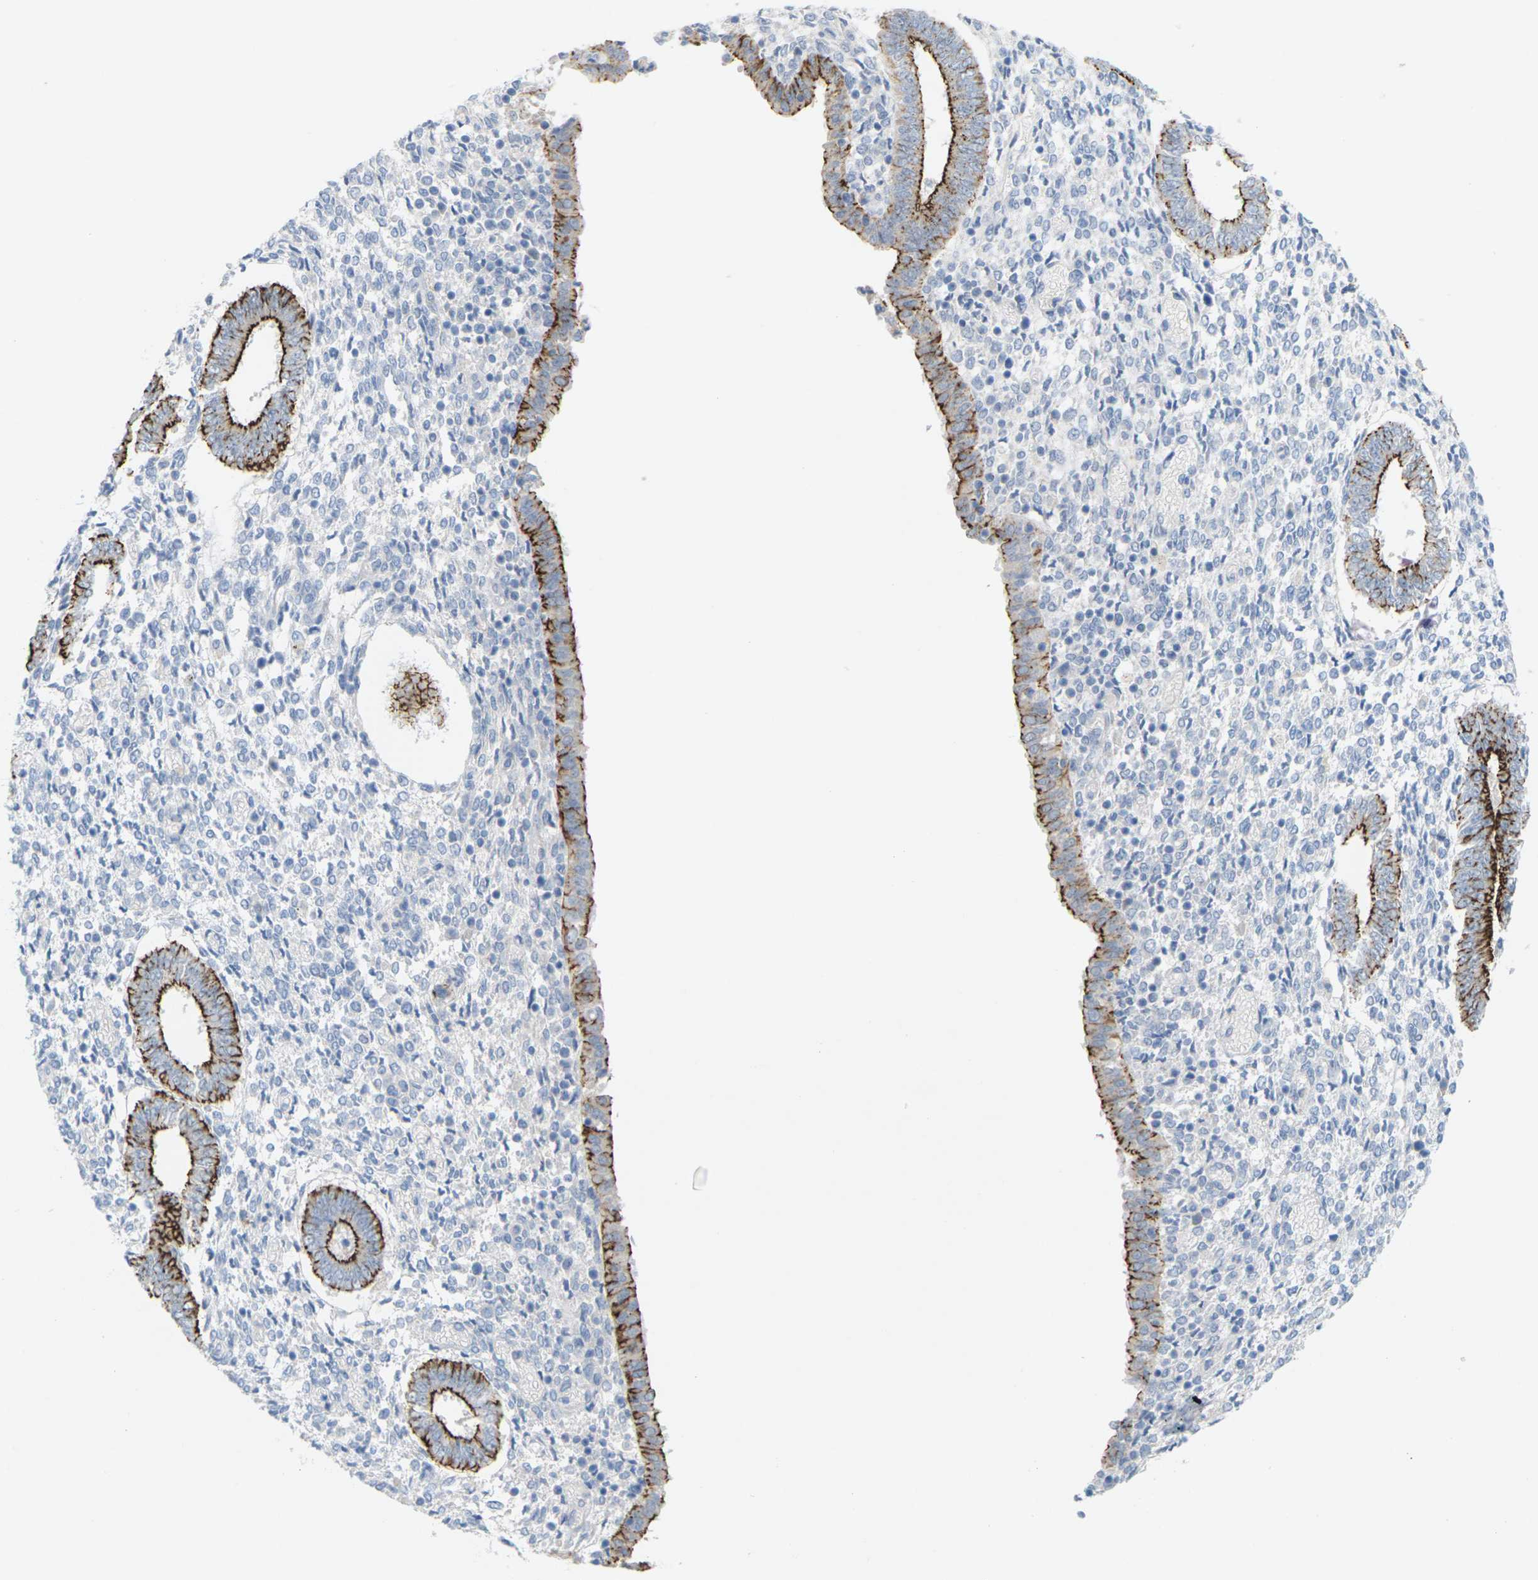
{"staining": {"intensity": "negative", "quantity": "none", "location": "none"}, "tissue": "endometrium", "cell_type": "Cells in endometrial stroma", "image_type": "normal", "snomed": [{"axis": "morphology", "description": "Normal tissue, NOS"}, {"axis": "topography", "description": "Endometrium"}], "caption": "This is a histopathology image of immunohistochemistry staining of normal endometrium, which shows no positivity in cells in endometrial stroma. (DAB (3,3'-diaminobenzidine) immunohistochemistry, high magnification).", "gene": "CLDN3", "patient": {"sex": "female", "age": 35}}